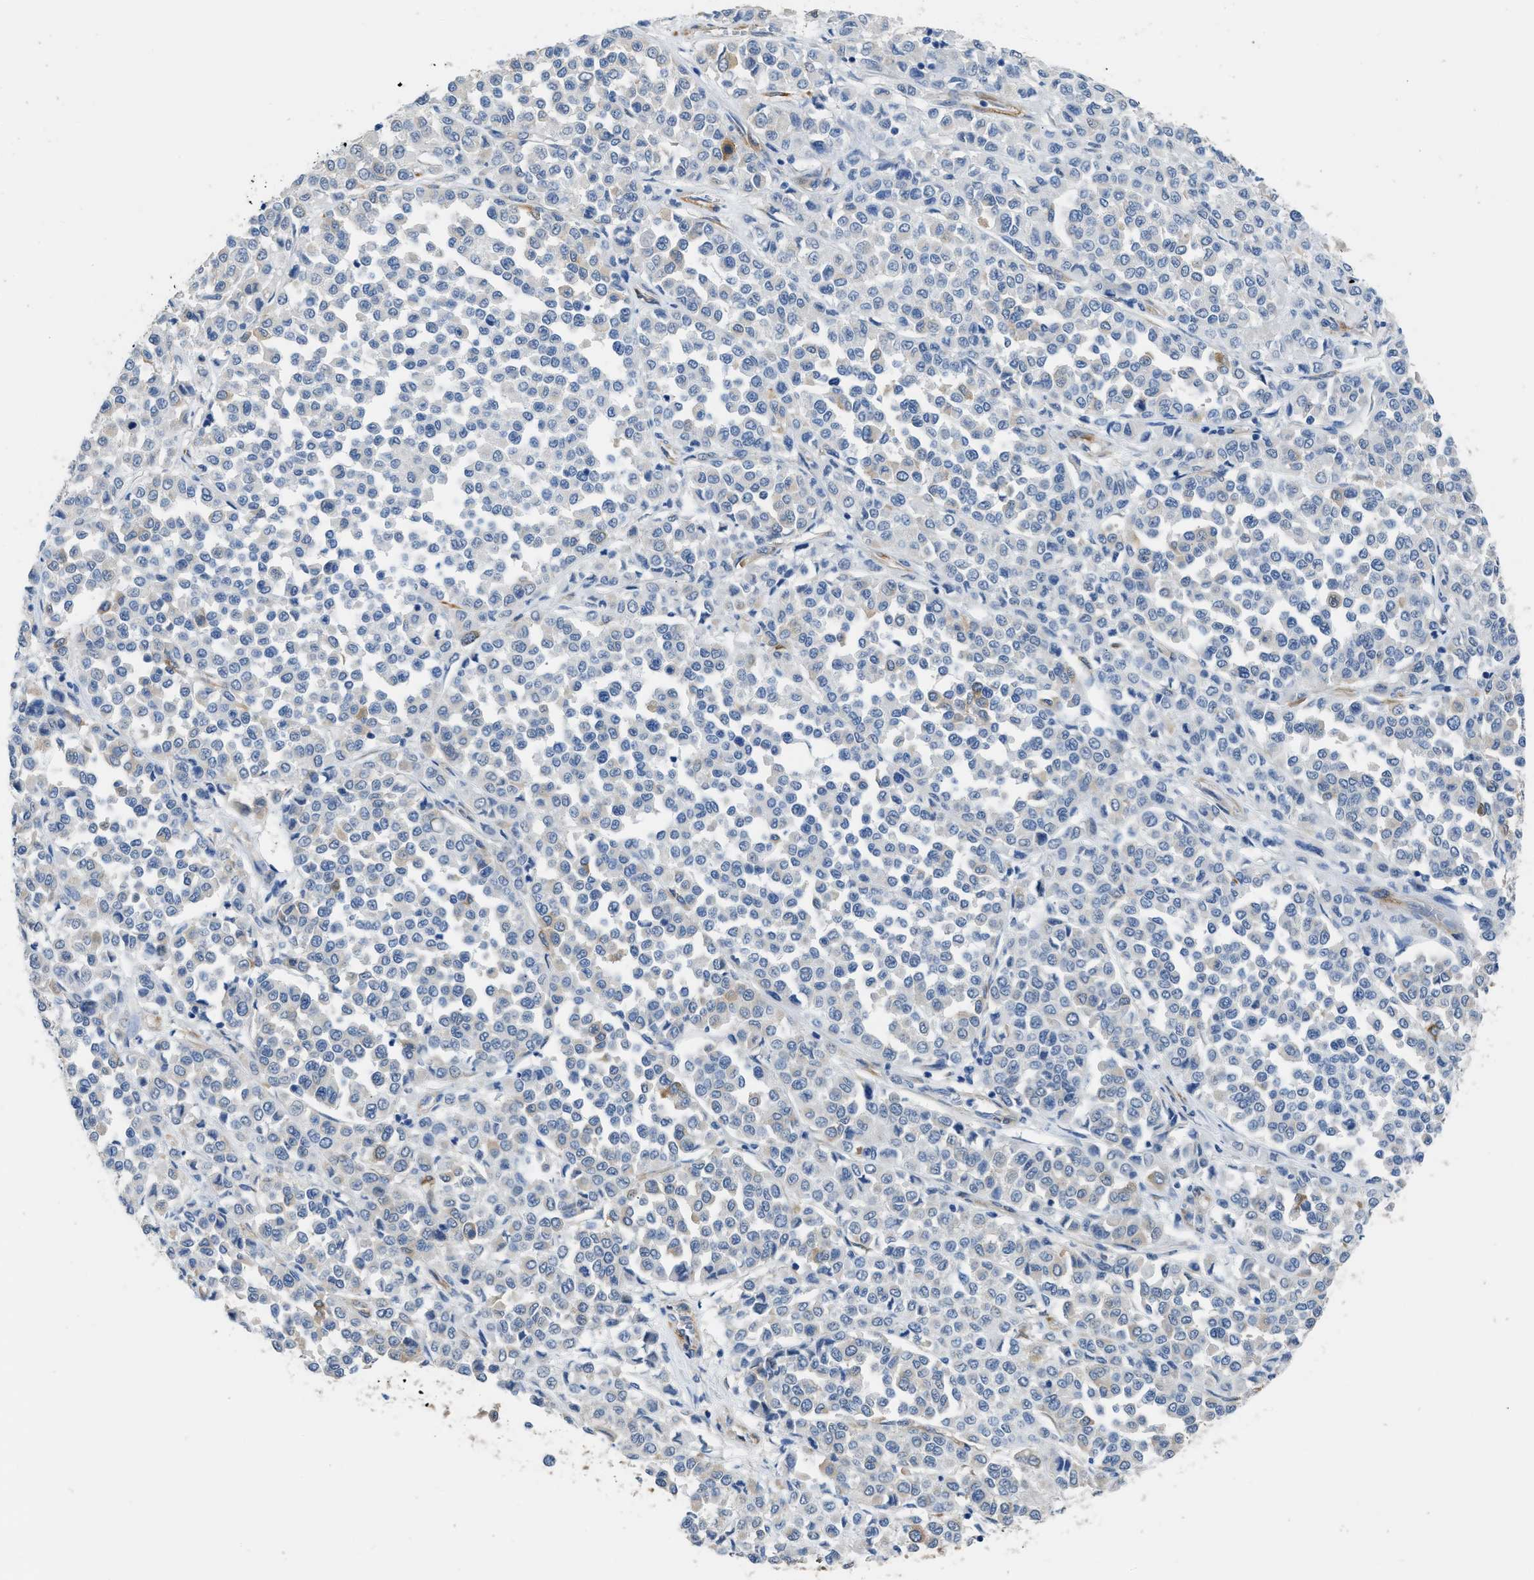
{"staining": {"intensity": "negative", "quantity": "none", "location": "none"}, "tissue": "melanoma", "cell_type": "Tumor cells", "image_type": "cancer", "snomed": [{"axis": "morphology", "description": "Malignant melanoma, Metastatic site"}, {"axis": "topography", "description": "Pancreas"}], "caption": "Immunohistochemistry (IHC) micrograph of neoplastic tissue: melanoma stained with DAB displays no significant protein expression in tumor cells.", "gene": "ZSWIM5", "patient": {"sex": "female", "age": 30}}